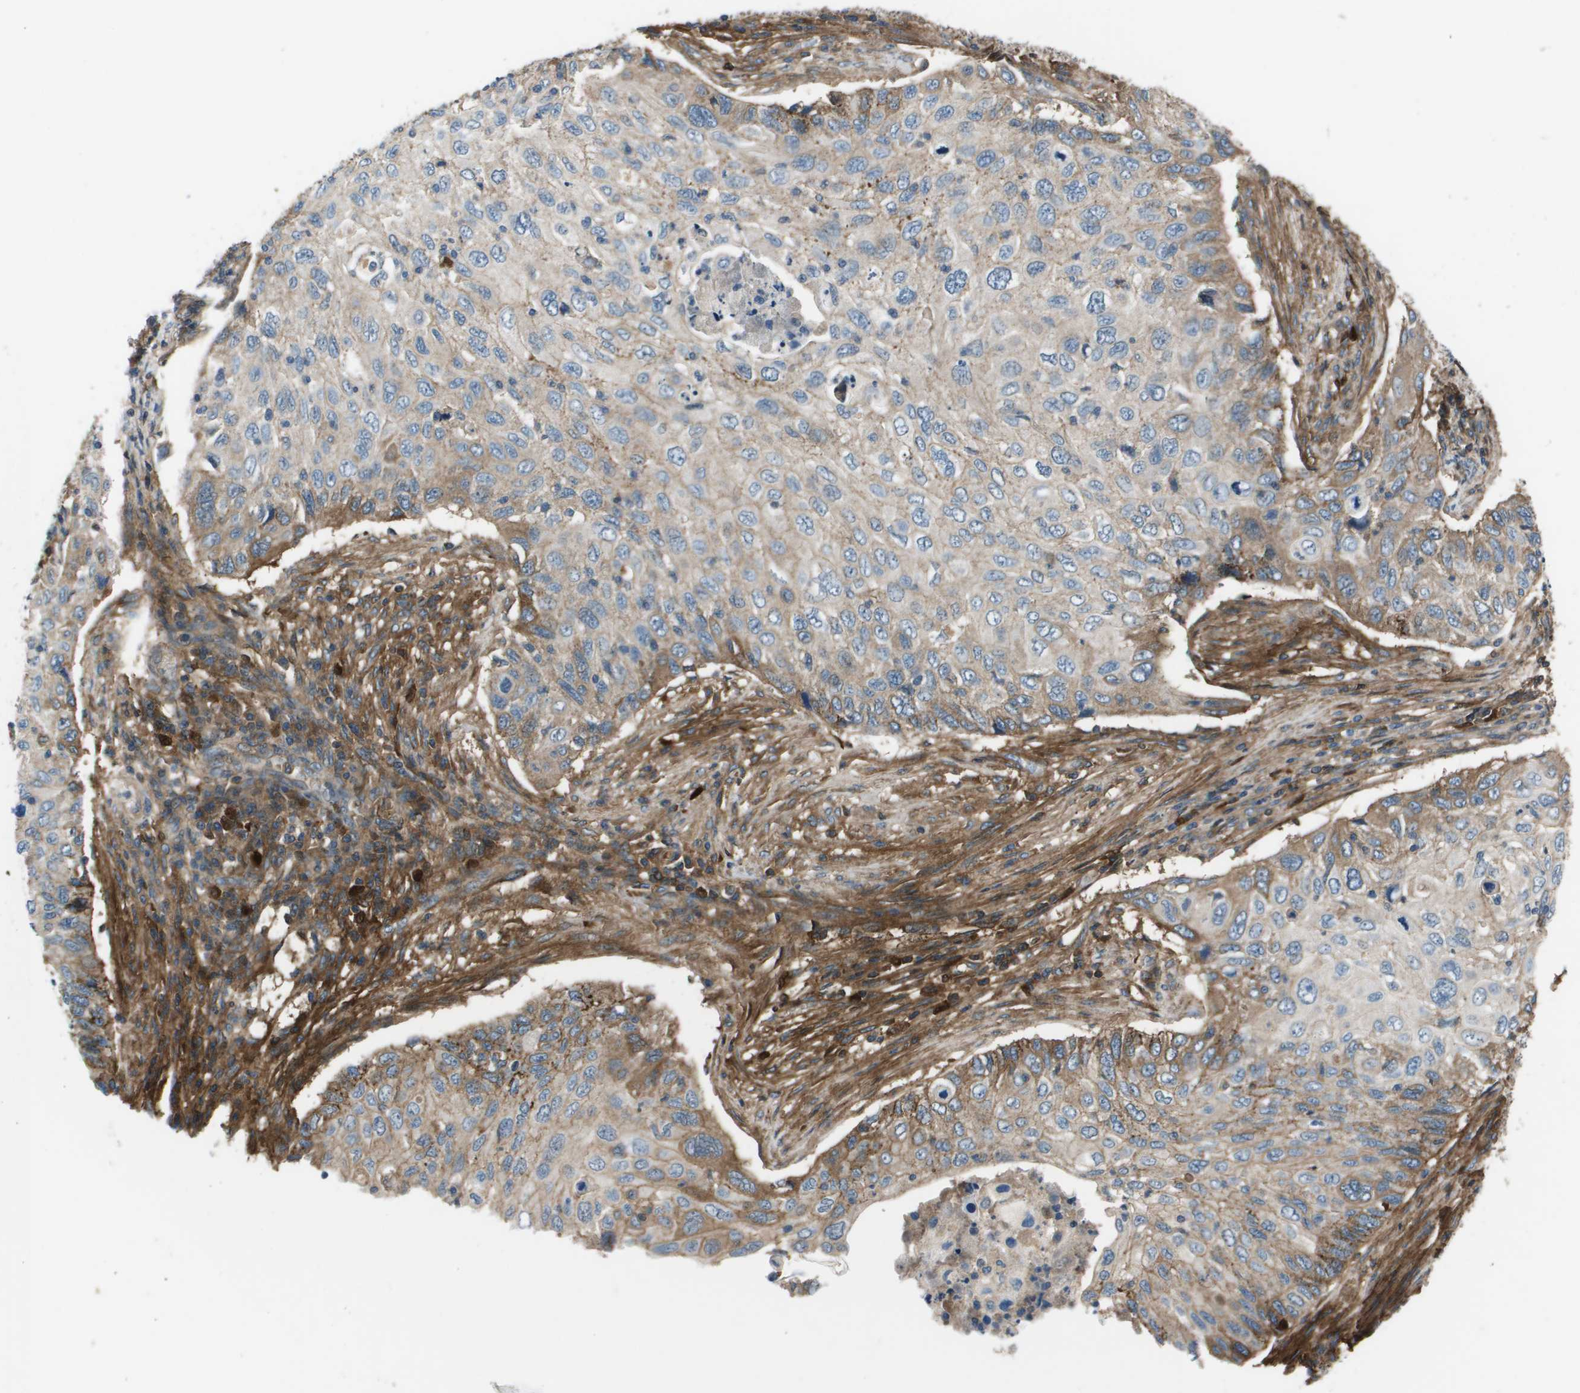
{"staining": {"intensity": "moderate", "quantity": "<25%", "location": "cytoplasmic/membranous"}, "tissue": "cervical cancer", "cell_type": "Tumor cells", "image_type": "cancer", "snomed": [{"axis": "morphology", "description": "Squamous cell carcinoma, NOS"}, {"axis": "topography", "description": "Cervix"}], "caption": "Squamous cell carcinoma (cervical) stained for a protein (brown) reveals moderate cytoplasmic/membranous positive expression in about <25% of tumor cells.", "gene": "PCOLCE", "patient": {"sex": "female", "age": 70}}